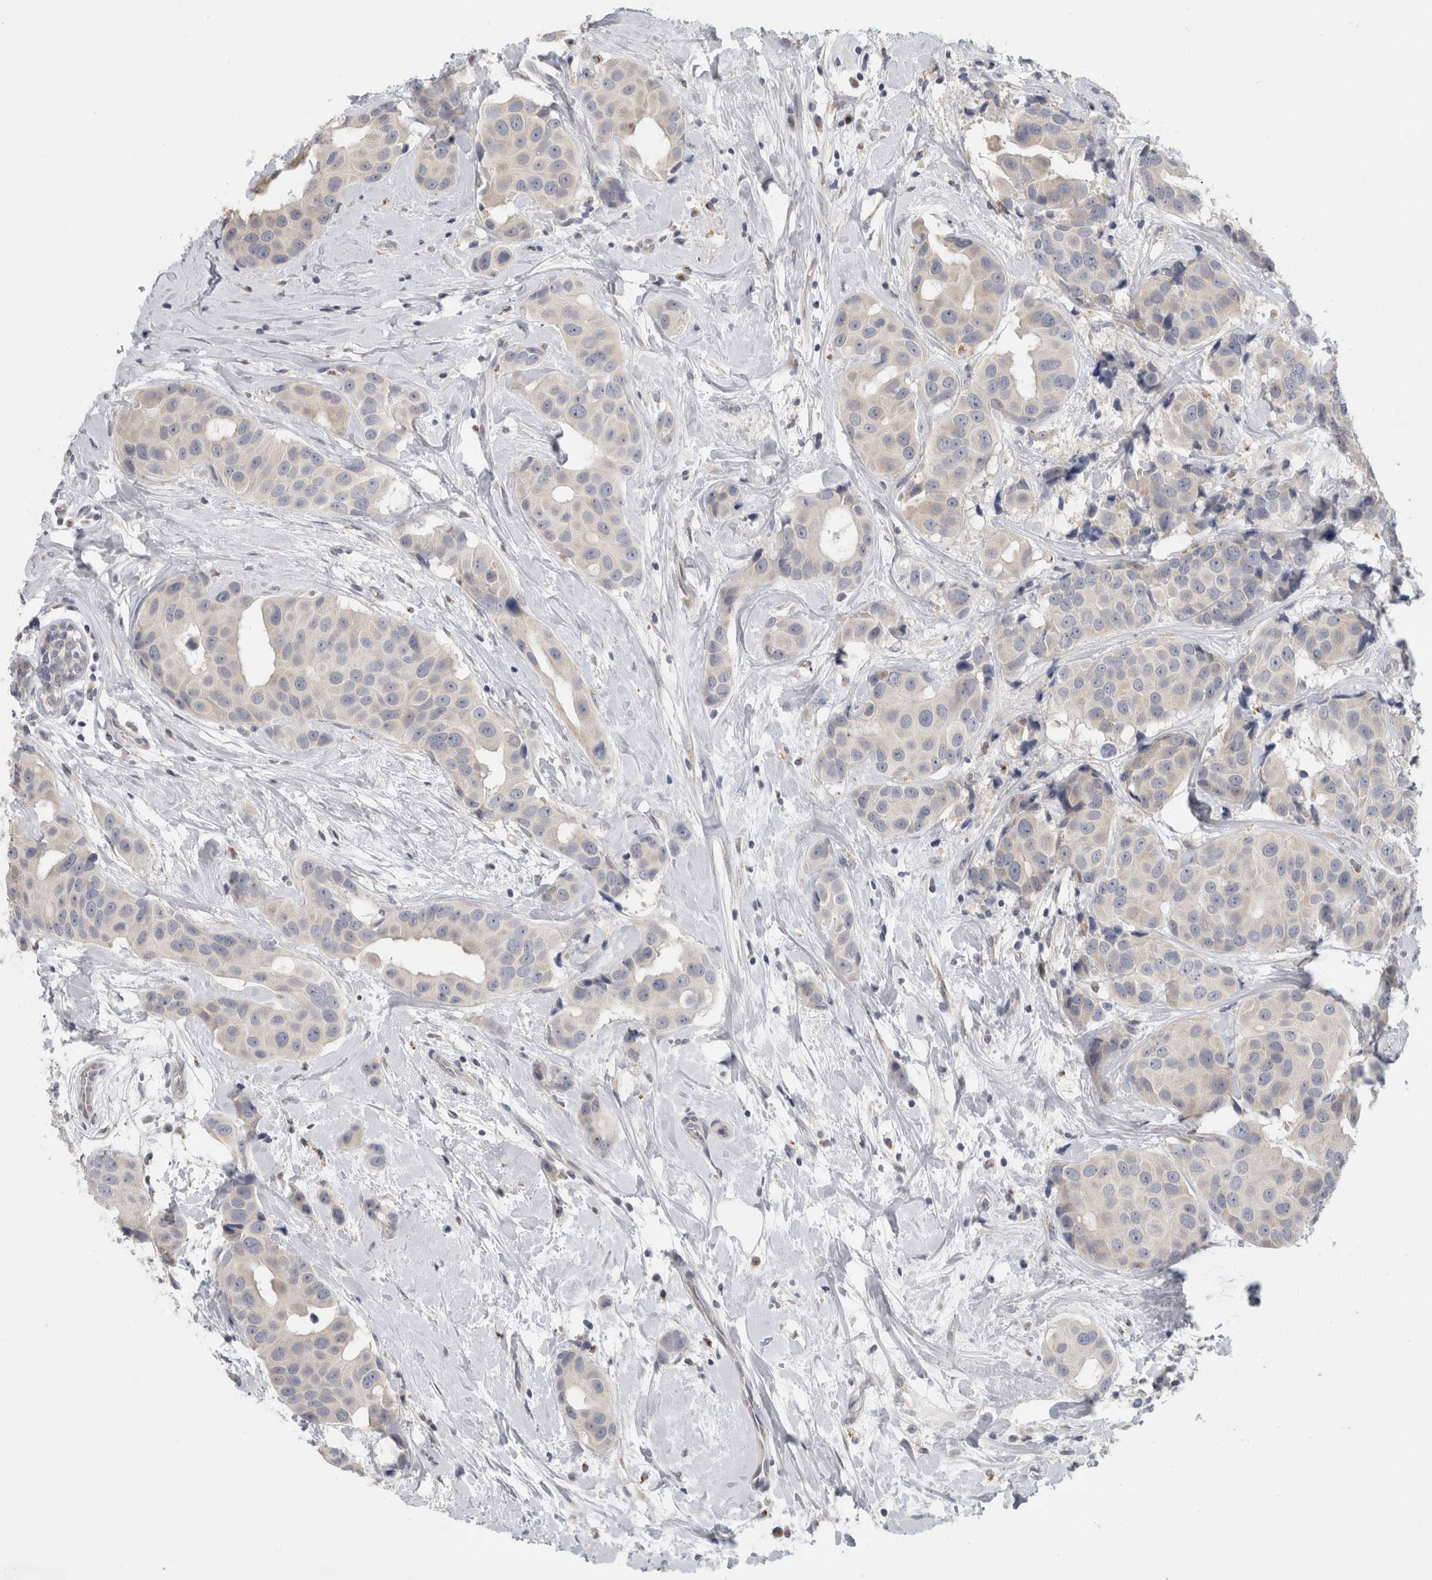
{"staining": {"intensity": "weak", "quantity": "25%-75%", "location": "cytoplasmic/membranous"}, "tissue": "breast cancer", "cell_type": "Tumor cells", "image_type": "cancer", "snomed": [{"axis": "morphology", "description": "Normal tissue, NOS"}, {"axis": "morphology", "description": "Duct carcinoma"}, {"axis": "topography", "description": "Breast"}], "caption": "There is low levels of weak cytoplasmic/membranous staining in tumor cells of breast cancer (intraductal carcinoma), as demonstrated by immunohistochemical staining (brown color).", "gene": "MGAT1", "patient": {"sex": "female", "age": 39}}